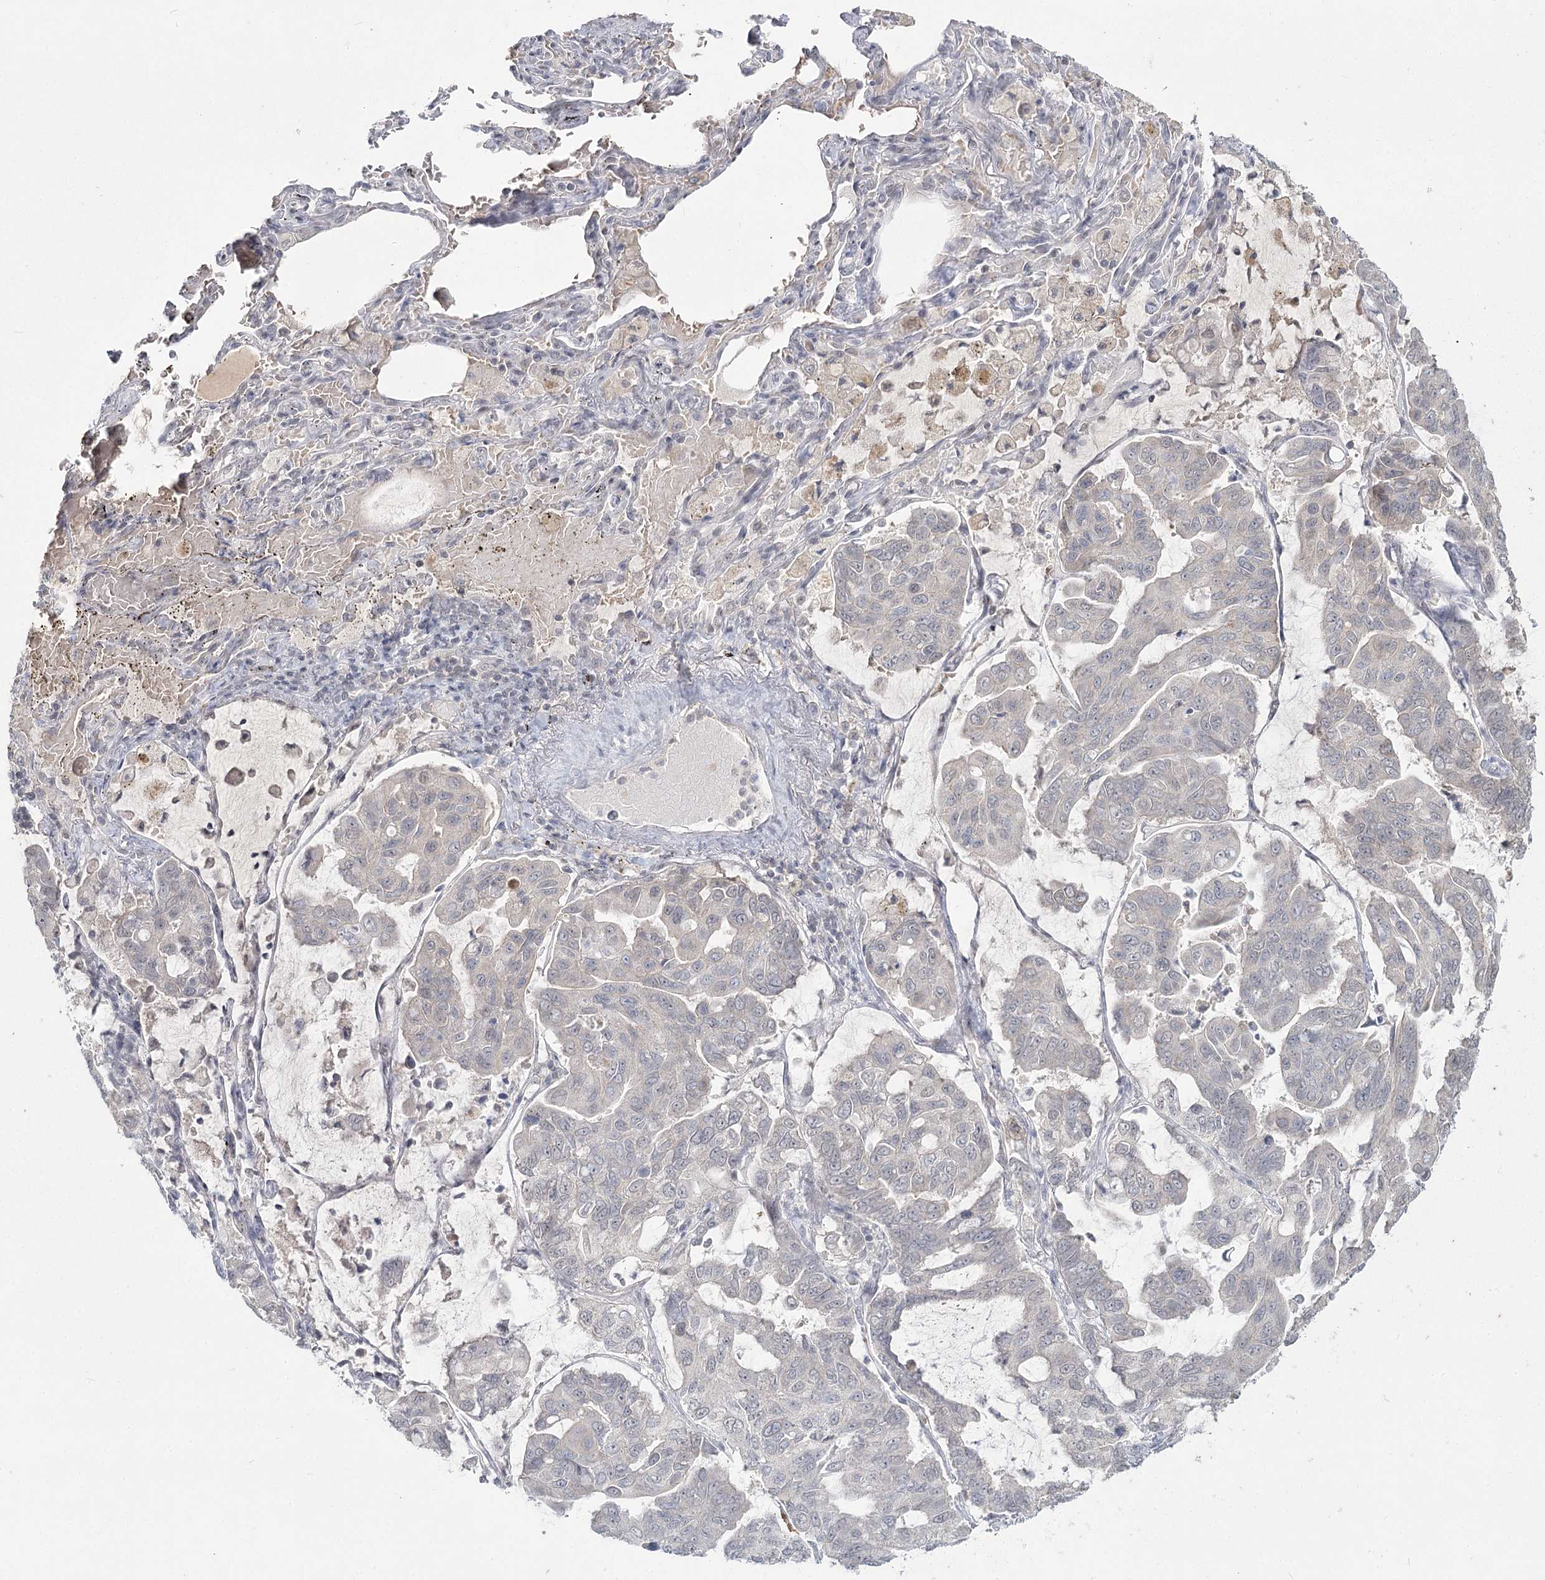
{"staining": {"intensity": "negative", "quantity": "none", "location": "none"}, "tissue": "lung cancer", "cell_type": "Tumor cells", "image_type": "cancer", "snomed": [{"axis": "morphology", "description": "Adenocarcinoma, NOS"}, {"axis": "topography", "description": "Lung"}], "caption": "A photomicrograph of human lung adenocarcinoma is negative for staining in tumor cells.", "gene": "LY6G5C", "patient": {"sex": "male", "age": 64}}